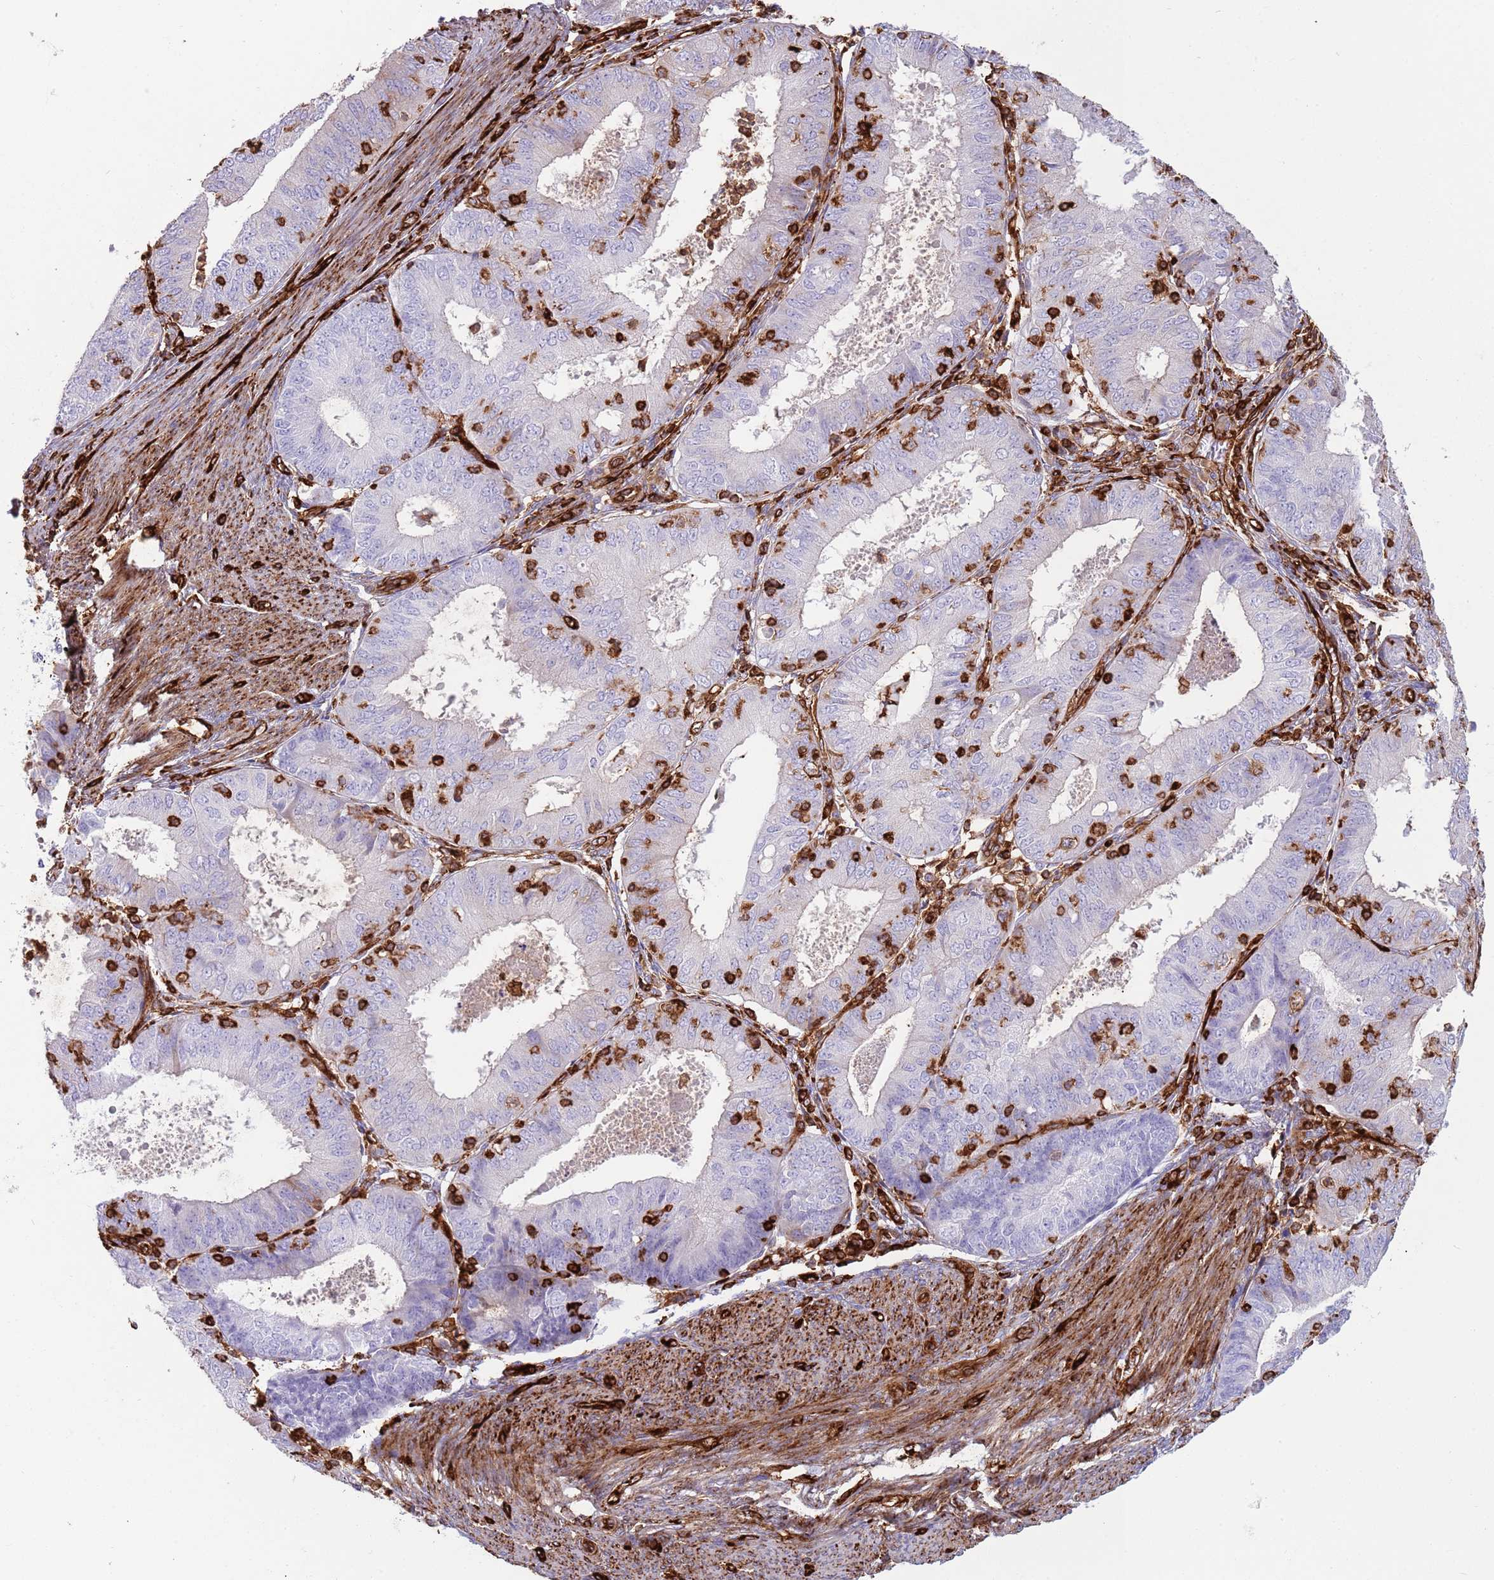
{"staining": {"intensity": "negative", "quantity": "none", "location": "none"}, "tissue": "endometrial cancer", "cell_type": "Tumor cells", "image_type": "cancer", "snomed": [{"axis": "morphology", "description": "Adenocarcinoma, NOS"}, {"axis": "topography", "description": "Endometrium"}], "caption": "High power microscopy photomicrograph of an IHC histopathology image of endometrial cancer (adenocarcinoma), revealing no significant staining in tumor cells. (DAB (3,3'-diaminobenzidine) immunohistochemistry with hematoxylin counter stain).", "gene": "KBTBD7", "patient": {"sex": "female", "age": 57}}